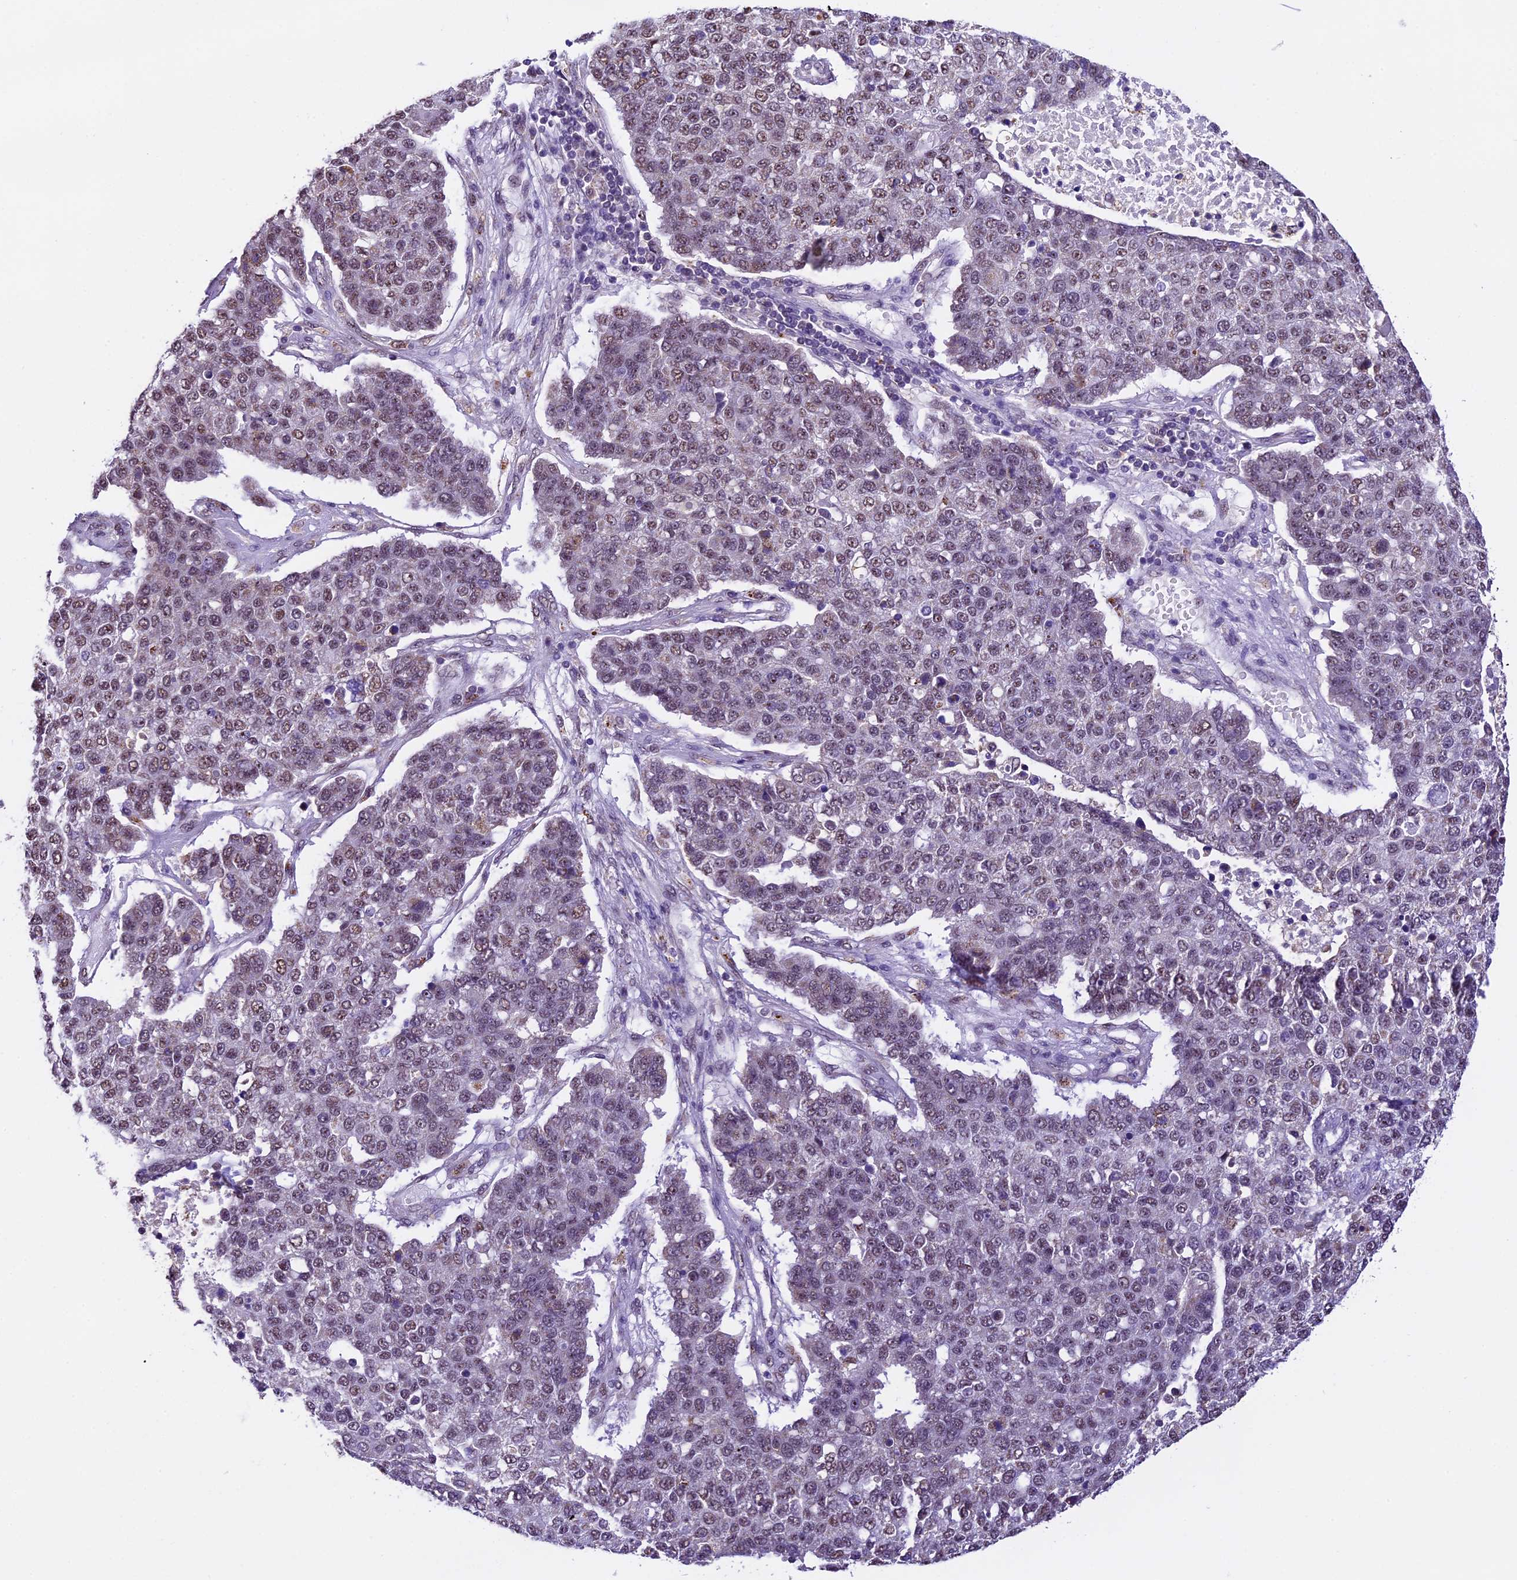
{"staining": {"intensity": "weak", "quantity": "25%-75%", "location": "nuclear"}, "tissue": "pancreatic cancer", "cell_type": "Tumor cells", "image_type": "cancer", "snomed": [{"axis": "morphology", "description": "Adenocarcinoma, NOS"}, {"axis": "topography", "description": "Pancreas"}], "caption": "Immunohistochemical staining of pancreatic cancer (adenocarcinoma) demonstrates weak nuclear protein positivity in about 25%-75% of tumor cells.", "gene": "CARS2", "patient": {"sex": "female", "age": 61}}